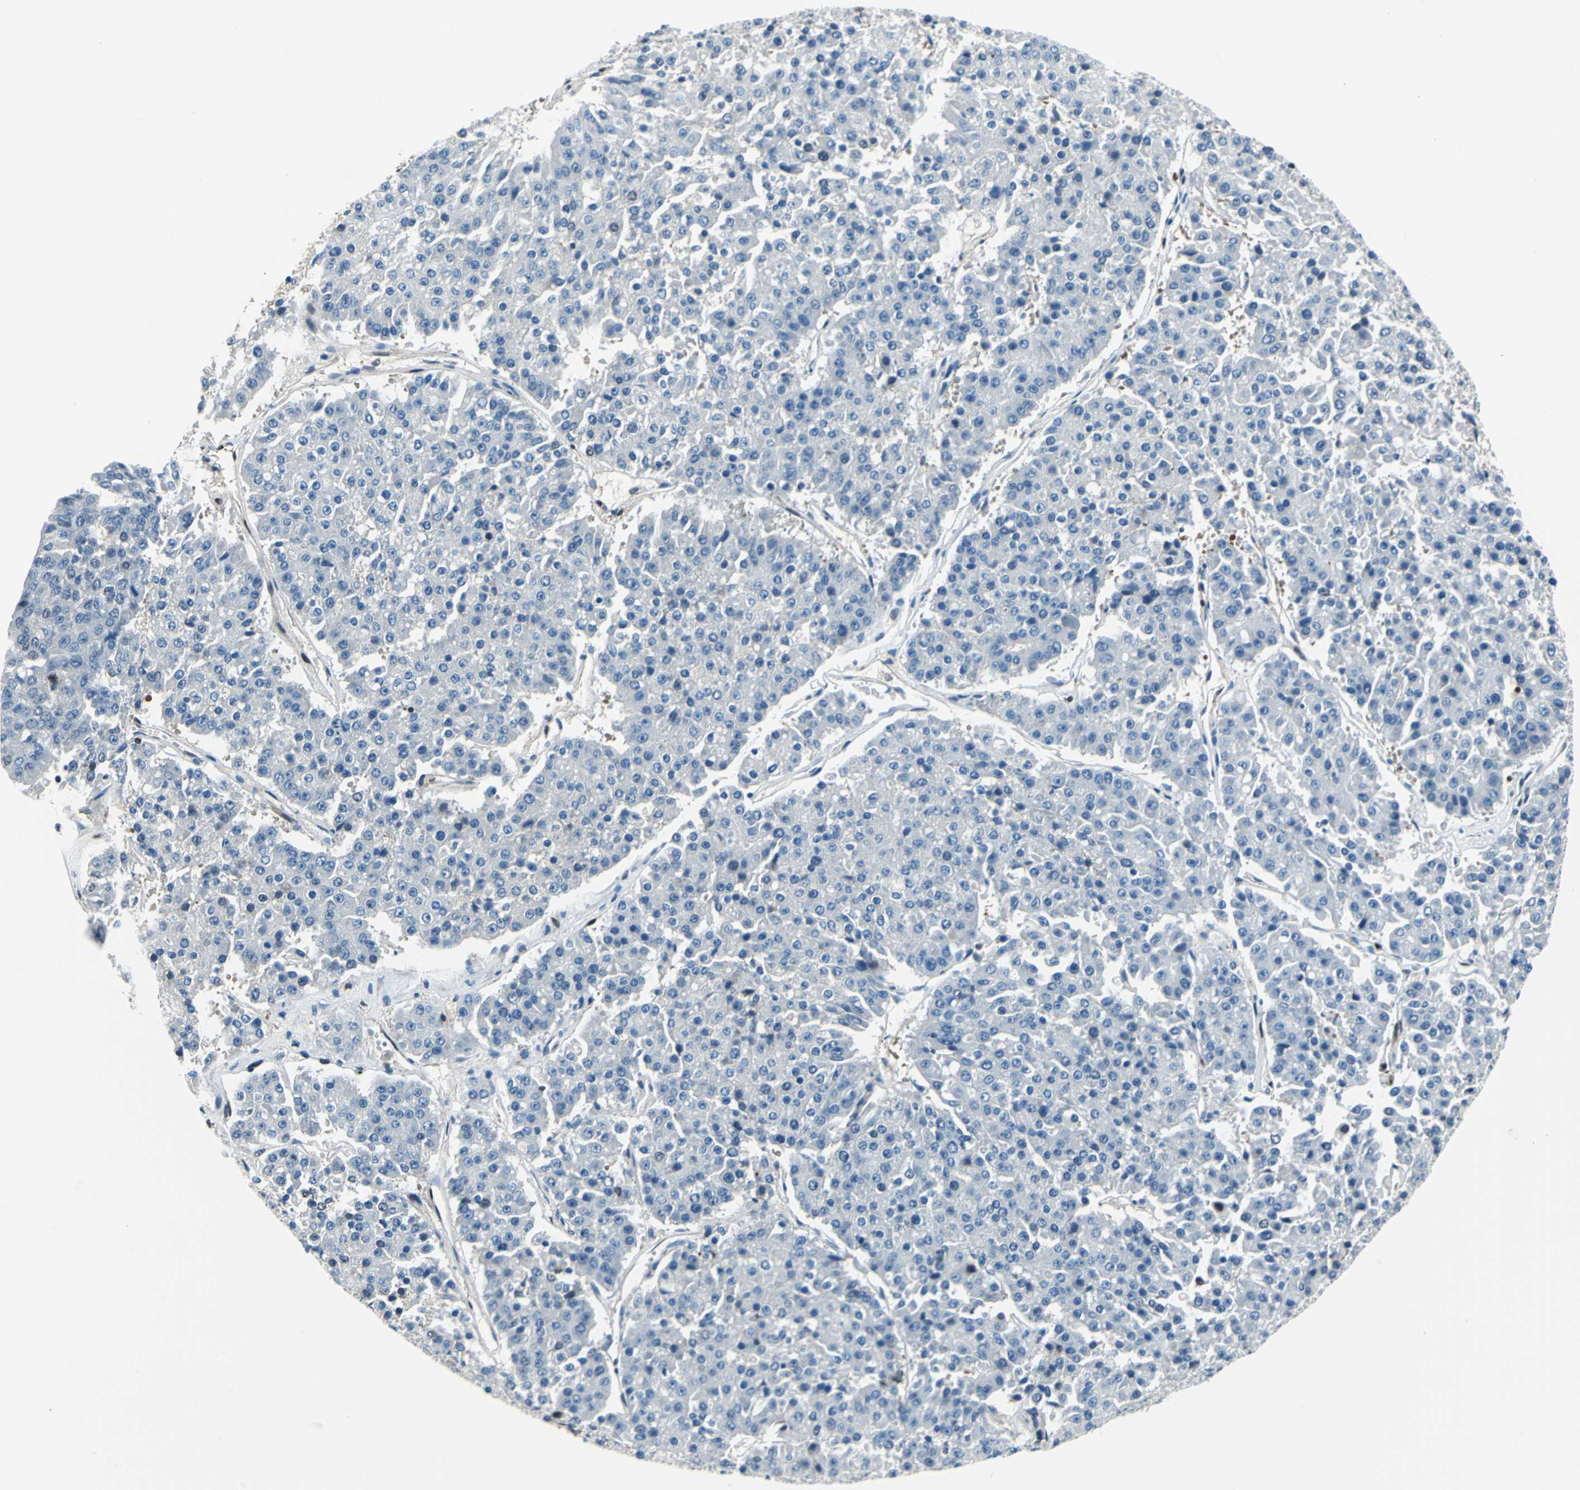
{"staining": {"intensity": "negative", "quantity": "none", "location": "none"}, "tissue": "pancreatic cancer", "cell_type": "Tumor cells", "image_type": "cancer", "snomed": [{"axis": "morphology", "description": "Adenocarcinoma, NOS"}, {"axis": "topography", "description": "Pancreas"}], "caption": "The photomicrograph displays no staining of tumor cells in pancreatic cancer (adenocarcinoma).", "gene": "PSME1", "patient": {"sex": "male", "age": 50}}